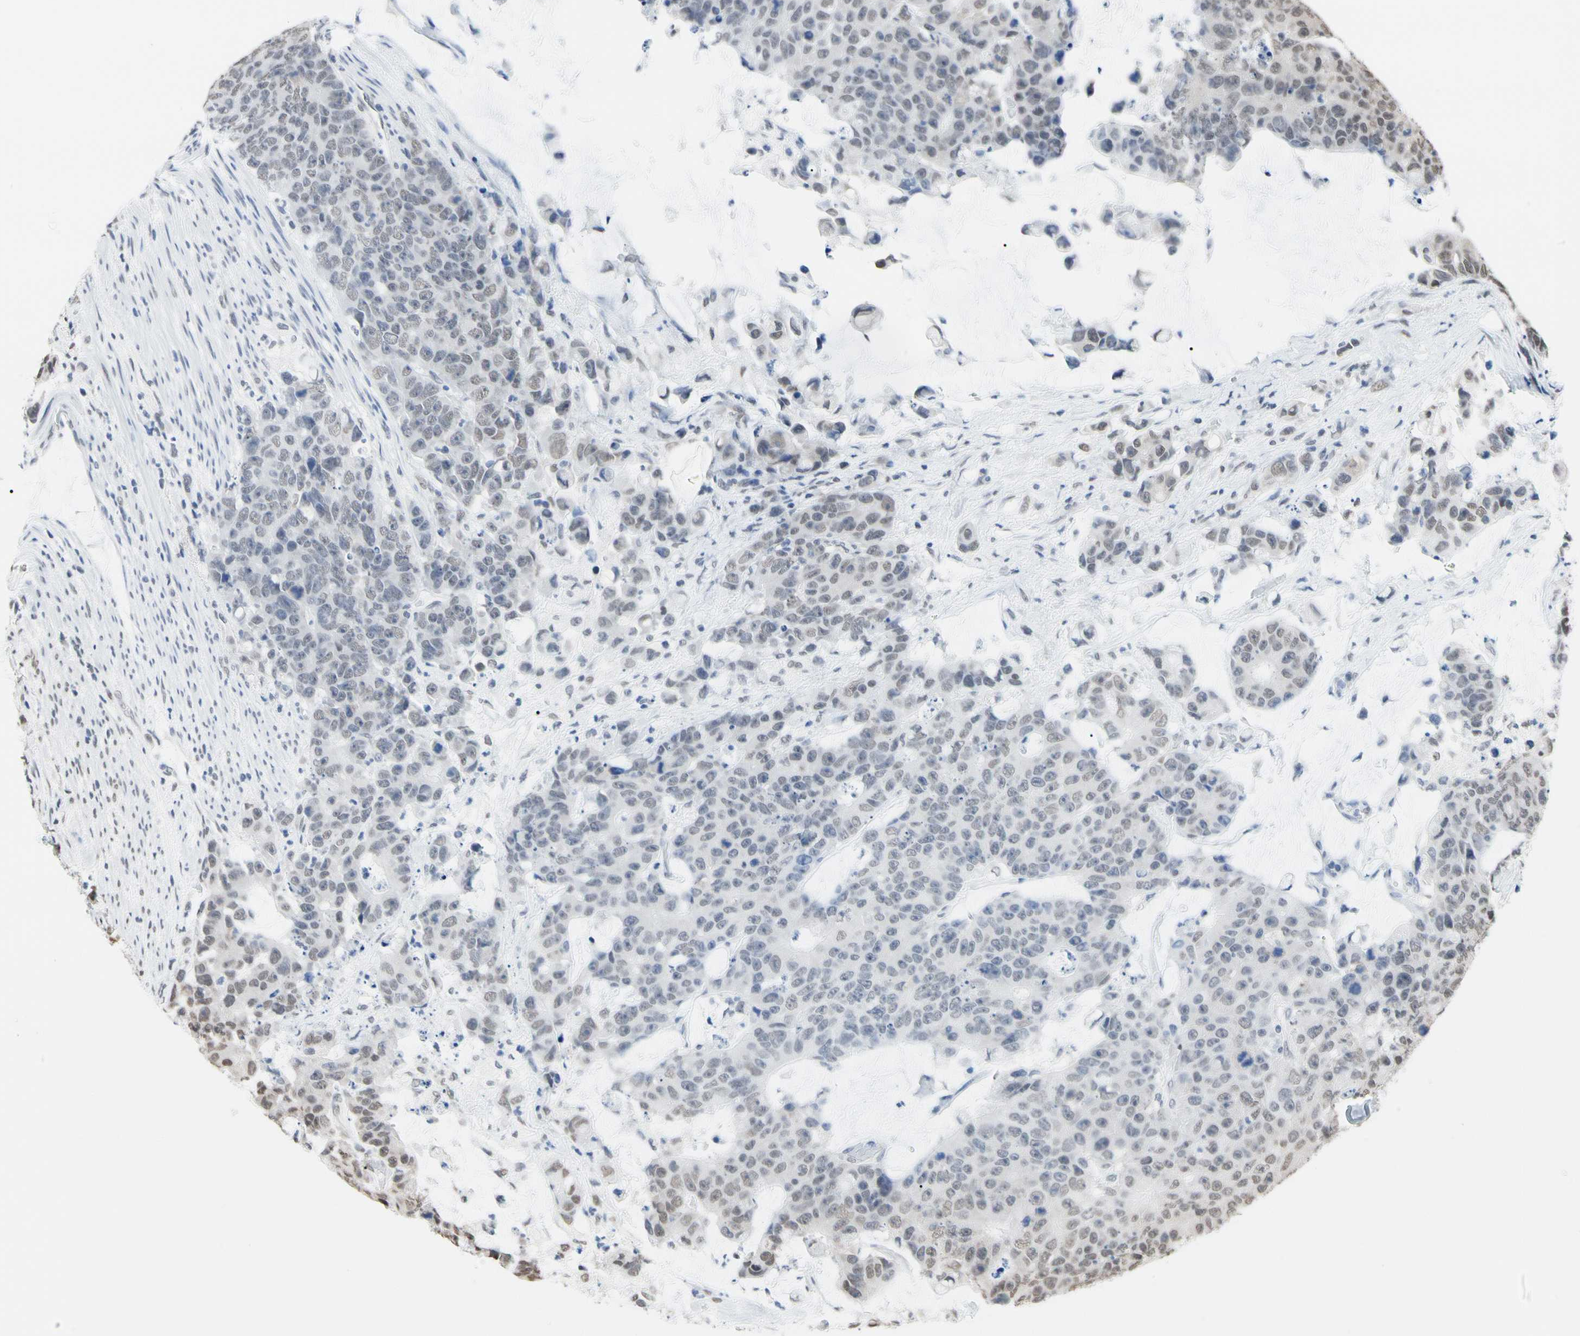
{"staining": {"intensity": "weak", "quantity": "<25%", "location": "nuclear"}, "tissue": "colorectal cancer", "cell_type": "Tumor cells", "image_type": "cancer", "snomed": [{"axis": "morphology", "description": "Adenocarcinoma, NOS"}, {"axis": "topography", "description": "Colon"}], "caption": "Tumor cells show no significant protein staining in colorectal cancer.", "gene": "HNRNPK", "patient": {"sex": "female", "age": 86}}